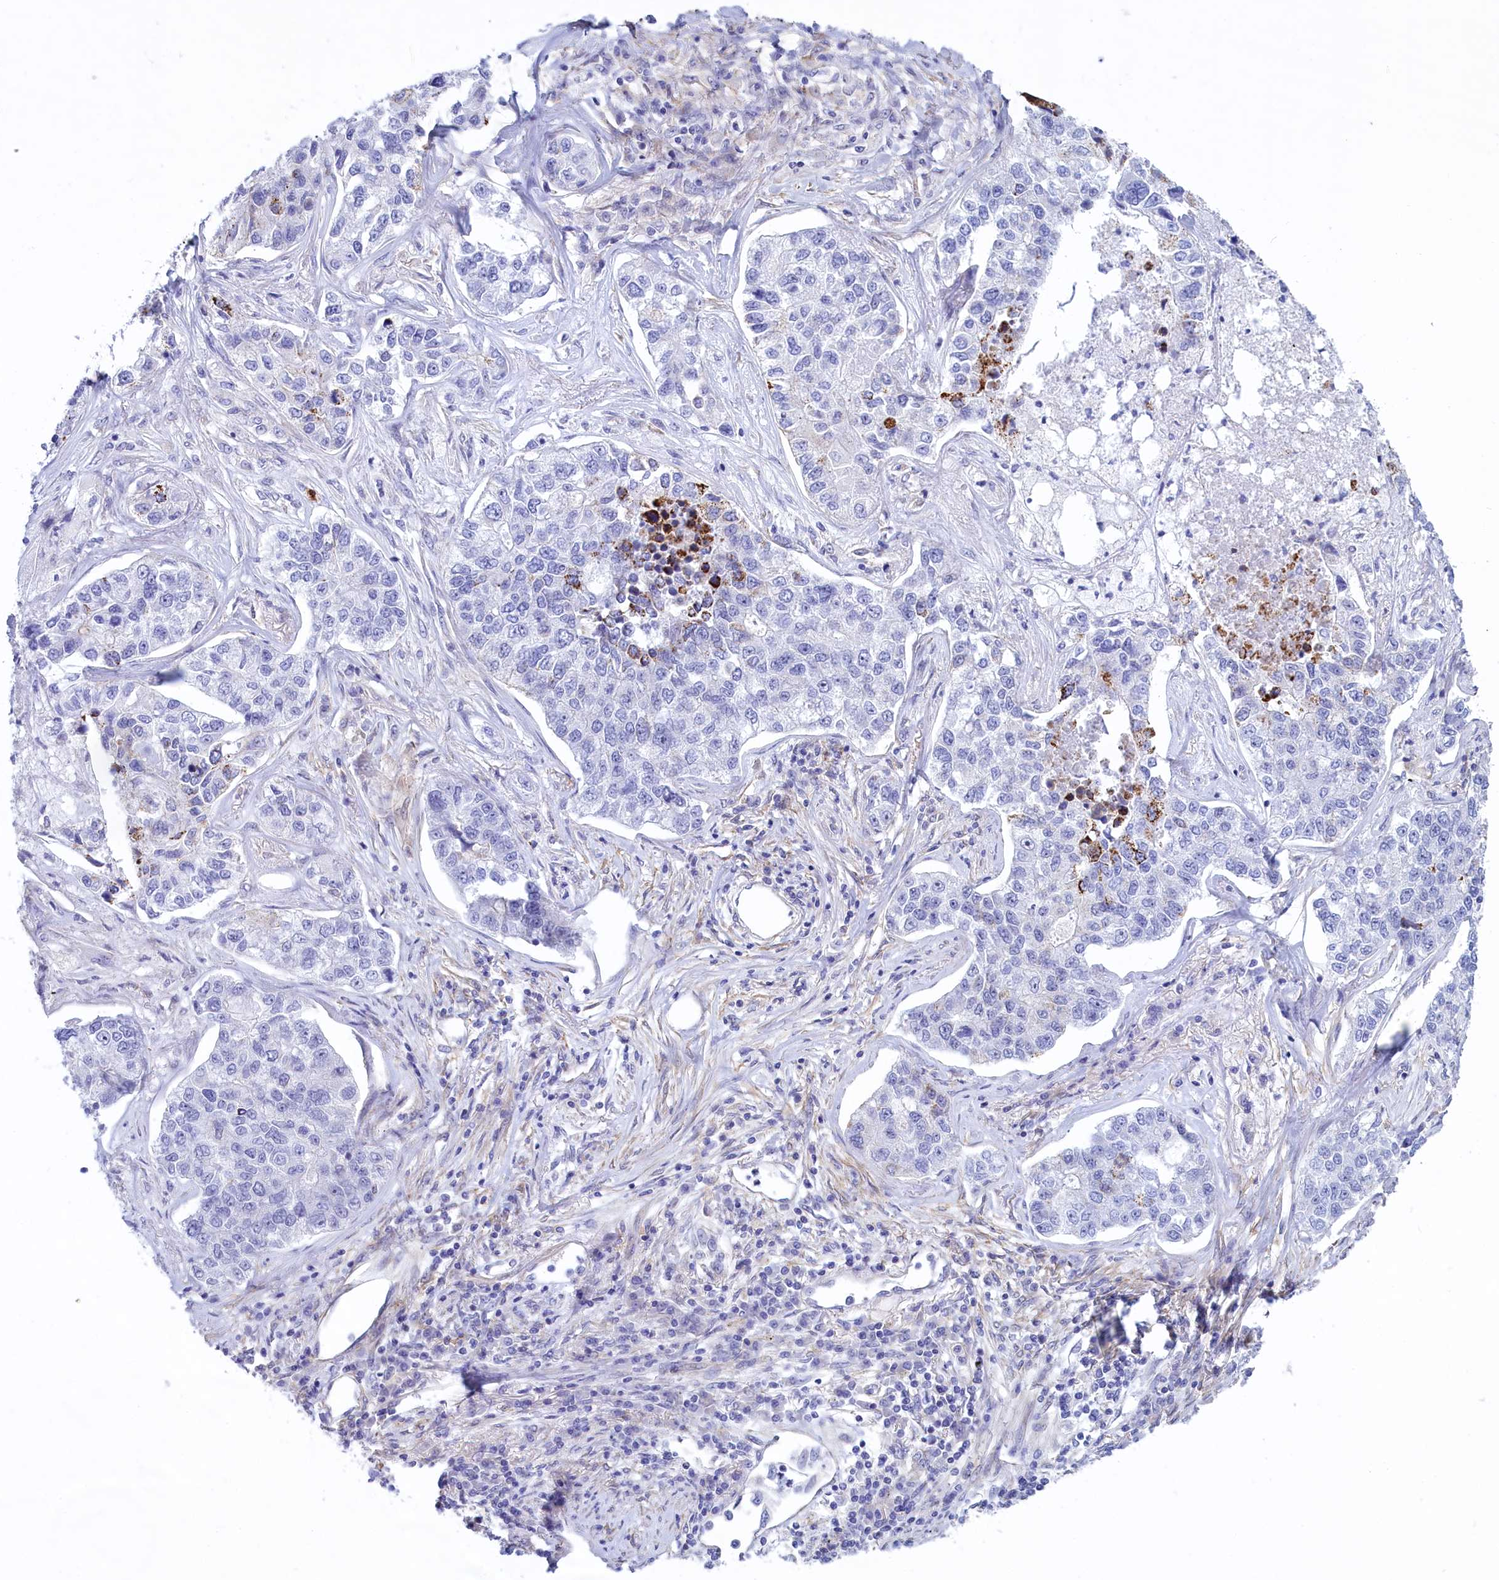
{"staining": {"intensity": "negative", "quantity": "none", "location": "none"}, "tissue": "lung cancer", "cell_type": "Tumor cells", "image_type": "cancer", "snomed": [{"axis": "morphology", "description": "Adenocarcinoma, NOS"}, {"axis": "topography", "description": "Lung"}], "caption": "Adenocarcinoma (lung) stained for a protein using immunohistochemistry (IHC) shows no staining tumor cells.", "gene": "ABCC12", "patient": {"sex": "male", "age": 49}}